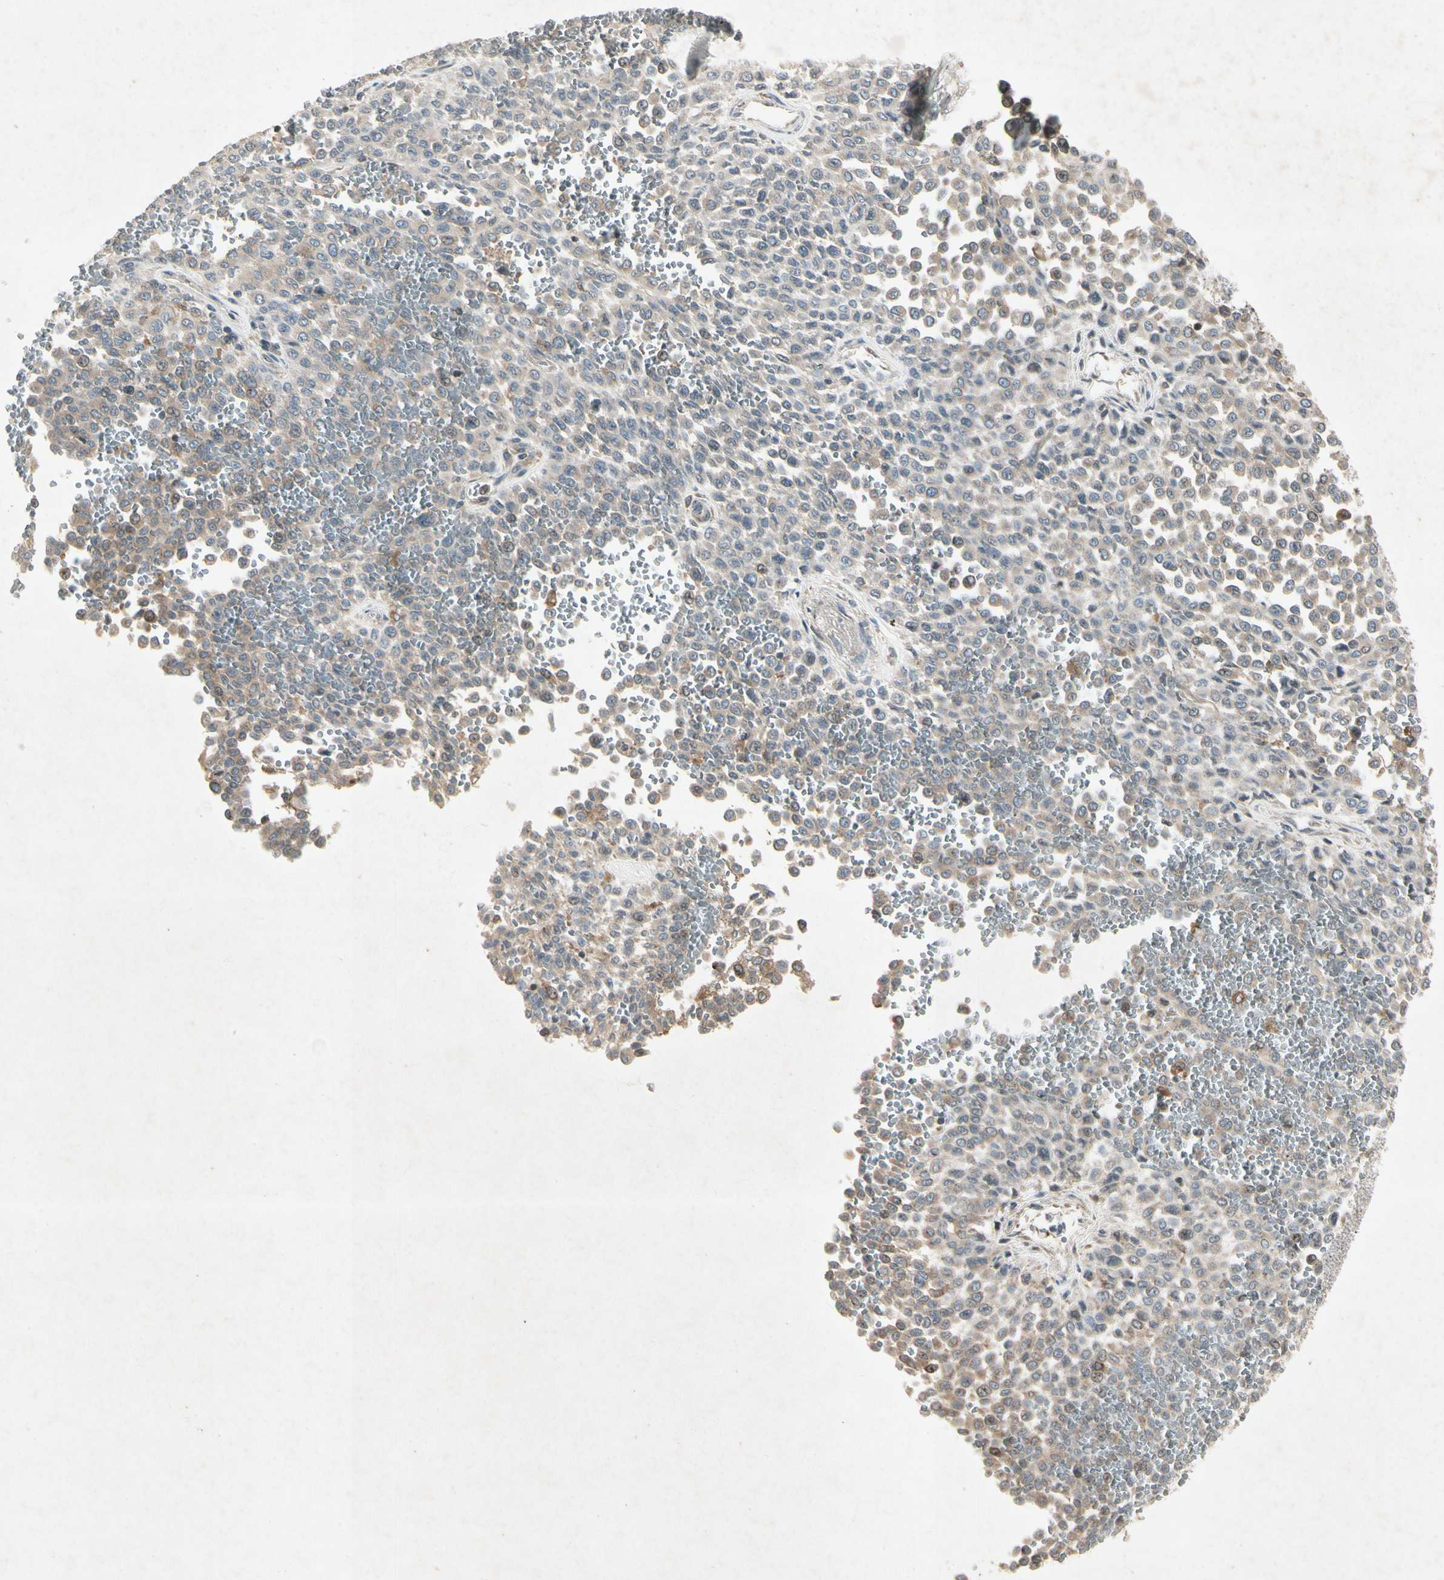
{"staining": {"intensity": "weak", "quantity": "25%-75%", "location": "cytoplasmic/membranous"}, "tissue": "melanoma", "cell_type": "Tumor cells", "image_type": "cancer", "snomed": [{"axis": "morphology", "description": "Malignant melanoma, Metastatic site"}, {"axis": "topography", "description": "Pancreas"}], "caption": "Brown immunohistochemical staining in melanoma shows weak cytoplasmic/membranous staining in approximately 25%-75% of tumor cells. The staining was performed using DAB, with brown indicating positive protein expression. Nuclei are stained blue with hematoxylin.", "gene": "TEK", "patient": {"sex": "female", "age": 30}}